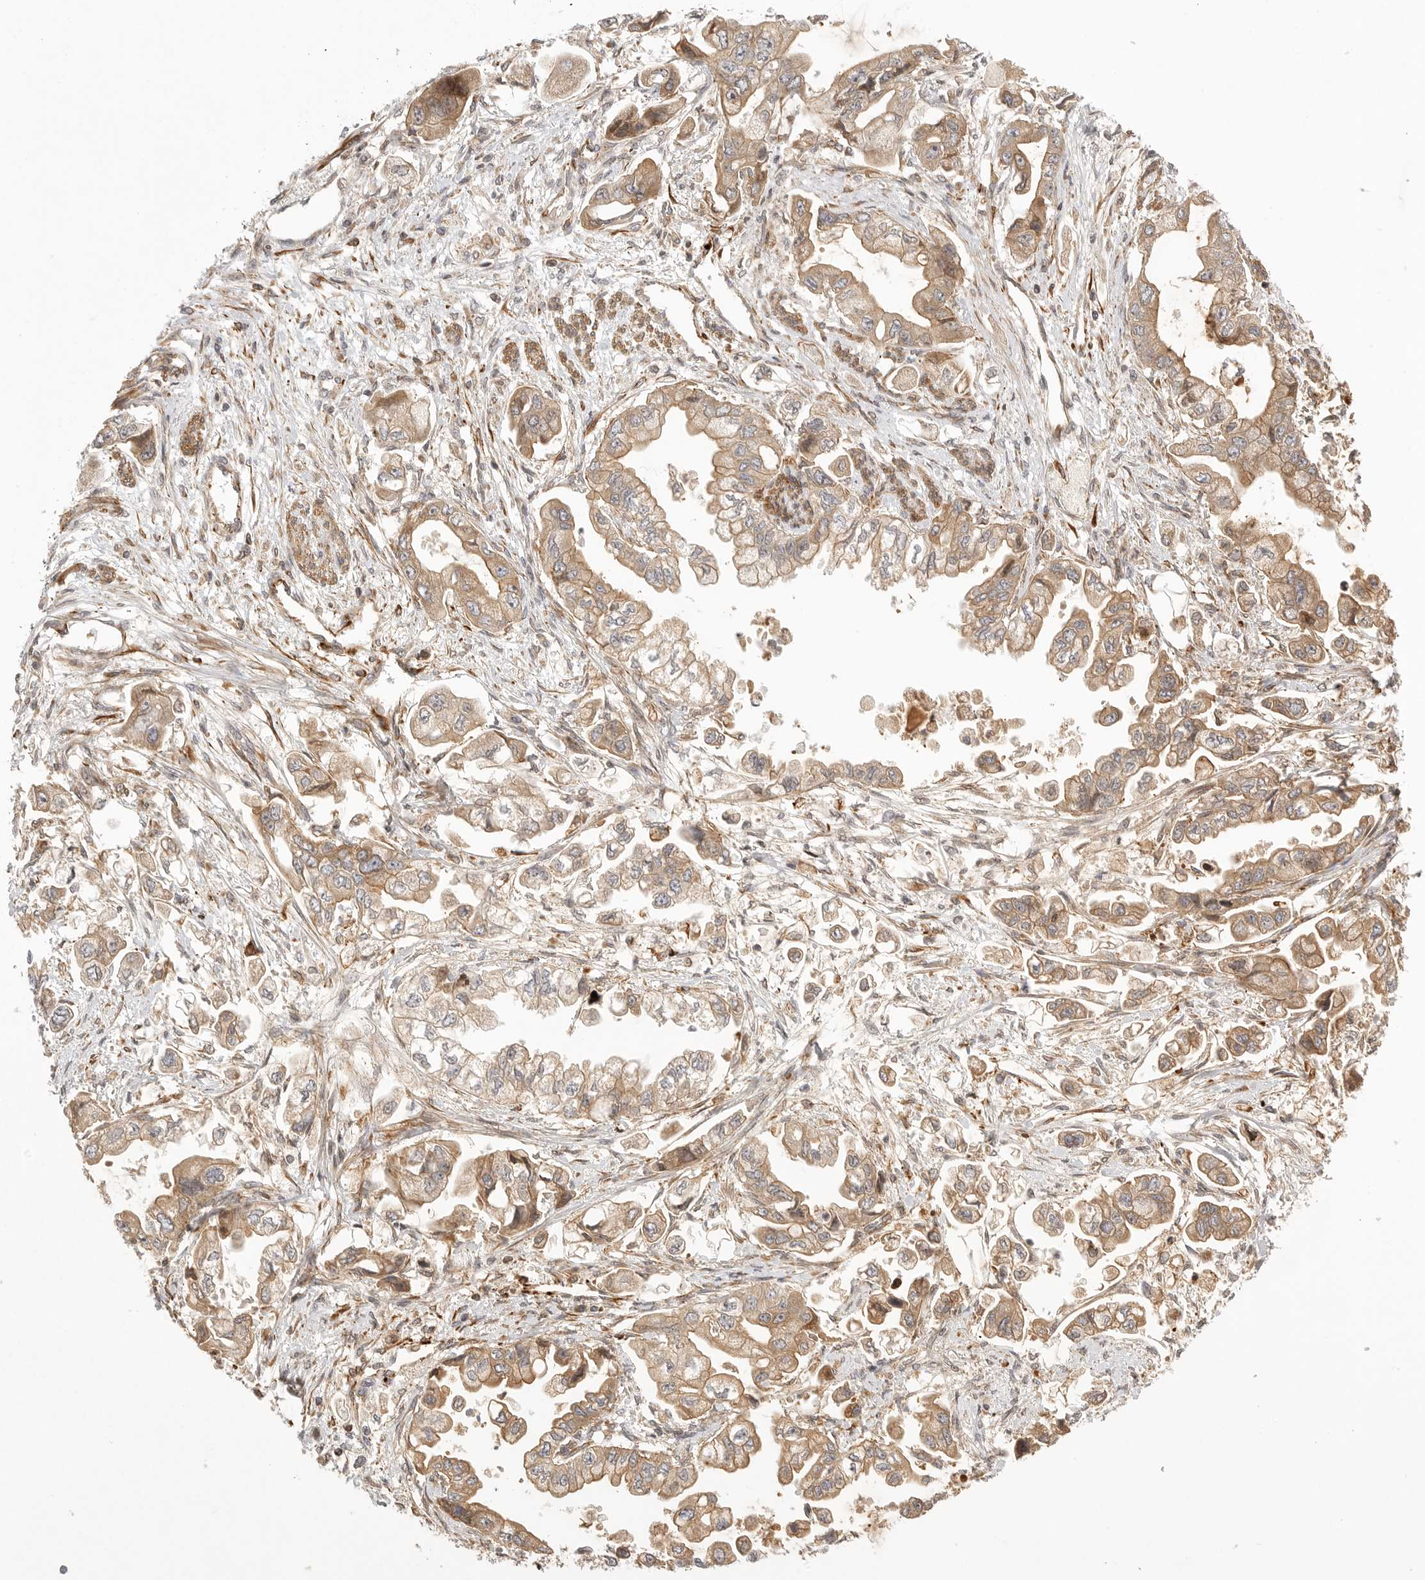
{"staining": {"intensity": "moderate", "quantity": ">75%", "location": "cytoplasmic/membranous"}, "tissue": "stomach cancer", "cell_type": "Tumor cells", "image_type": "cancer", "snomed": [{"axis": "morphology", "description": "Adenocarcinoma, NOS"}, {"axis": "topography", "description": "Stomach"}], "caption": "A medium amount of moderate cytoplasmic/membranous positivity is identified in approximately >75% of tumor cells in stomach adenocarcinoma tissue.", "gene": "CCPG1", "patient": {"sex": "male", "age": 62}}